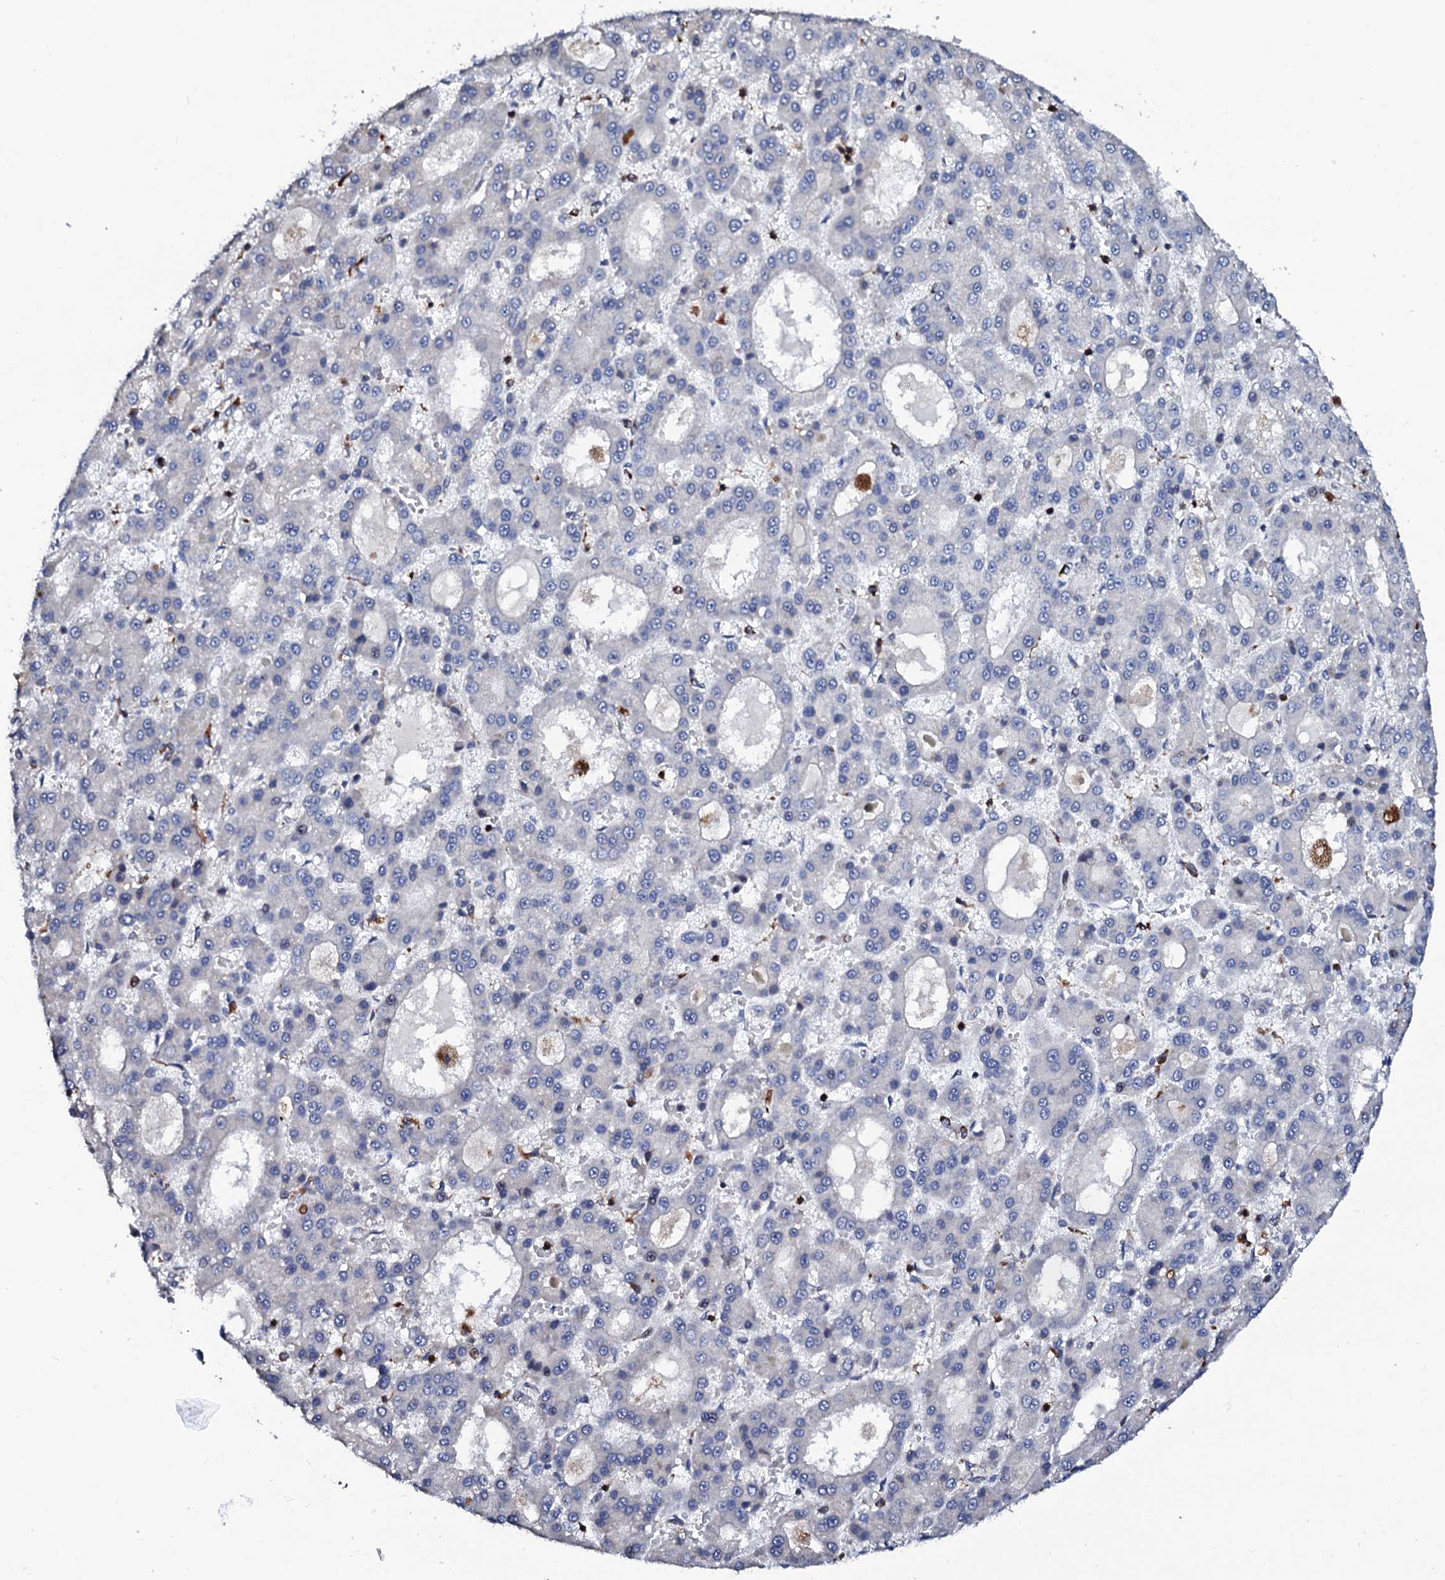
{"staining": {"intensity": "negative", "quantity": "none", "location": "none"}, "tissue": "liver cancer", "cell_type": "Tumor cells", "image_type": "cancer", "snomed": [{"axis": "morphology", "description": "Carcinoma, Hepatocellular, NOS"}, {"axis": "topography", "description": "Liver"}], "caption": "An IHC histopathology image of hepatocellular carcinoma (liver) is shown. There is no staining in tumor cells of hepatocellular carcinoma (liver). Nuclei are stained in blue.", "gene": "TCIRG1", "patient": {"sex": "male", "age": 70}}